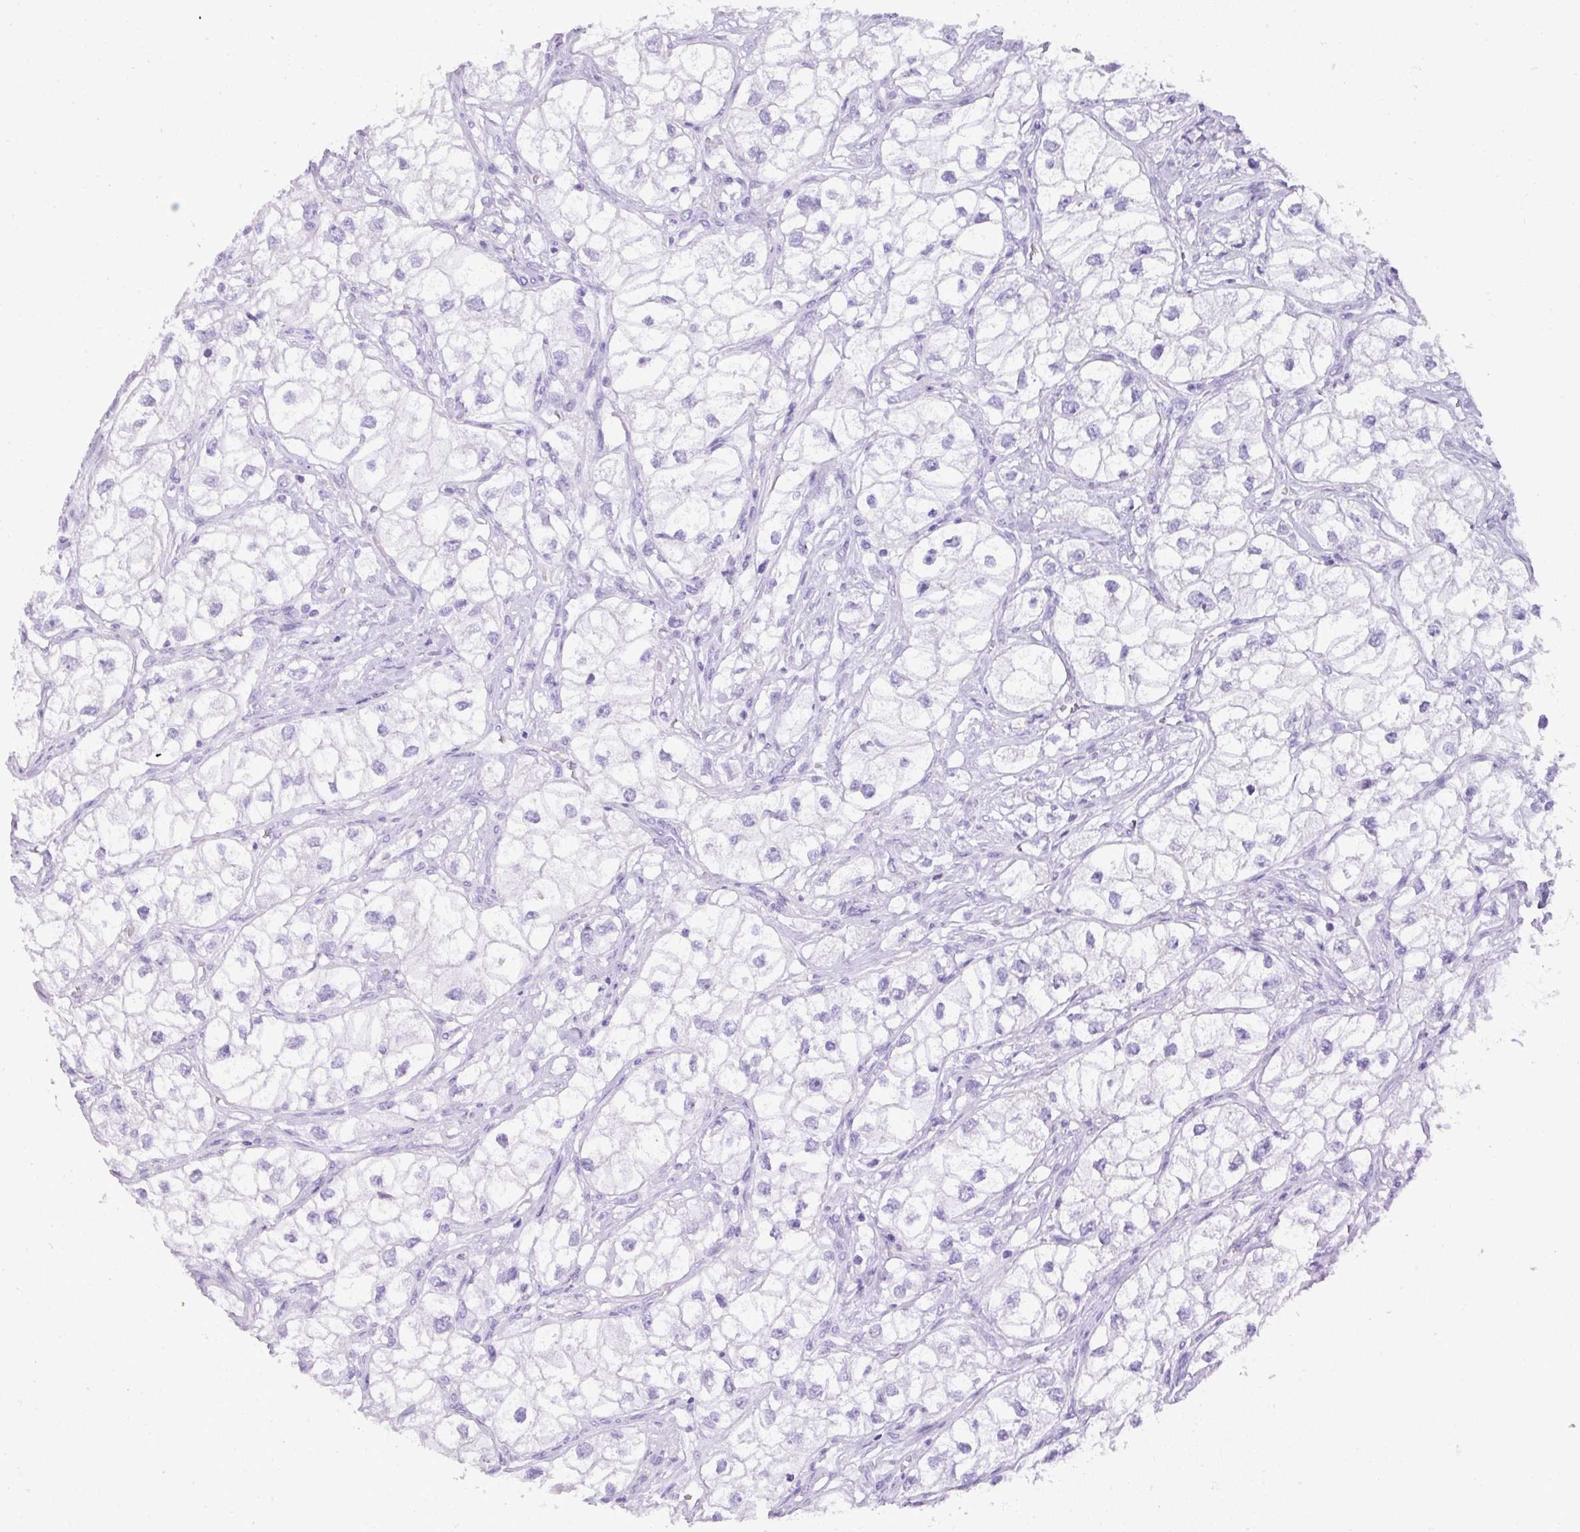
{"staining": {"intensity": "negative", "quantity": "none", "location": "none"}, "tissue": "renal cancer", "cell_type": "Tumor cells", "image_type": "cancer", "snomed": [{"axis": "morphology", "description": "Adenocarcinoma, NOS"}, {"axis": "topography", "description": "Kidney"}], "caption": "Tumor cells are negative for protein expression in human adenocarcinoma (renal).", "gene": "TNP1", "patient": {"sex": "male", "age": 59}}